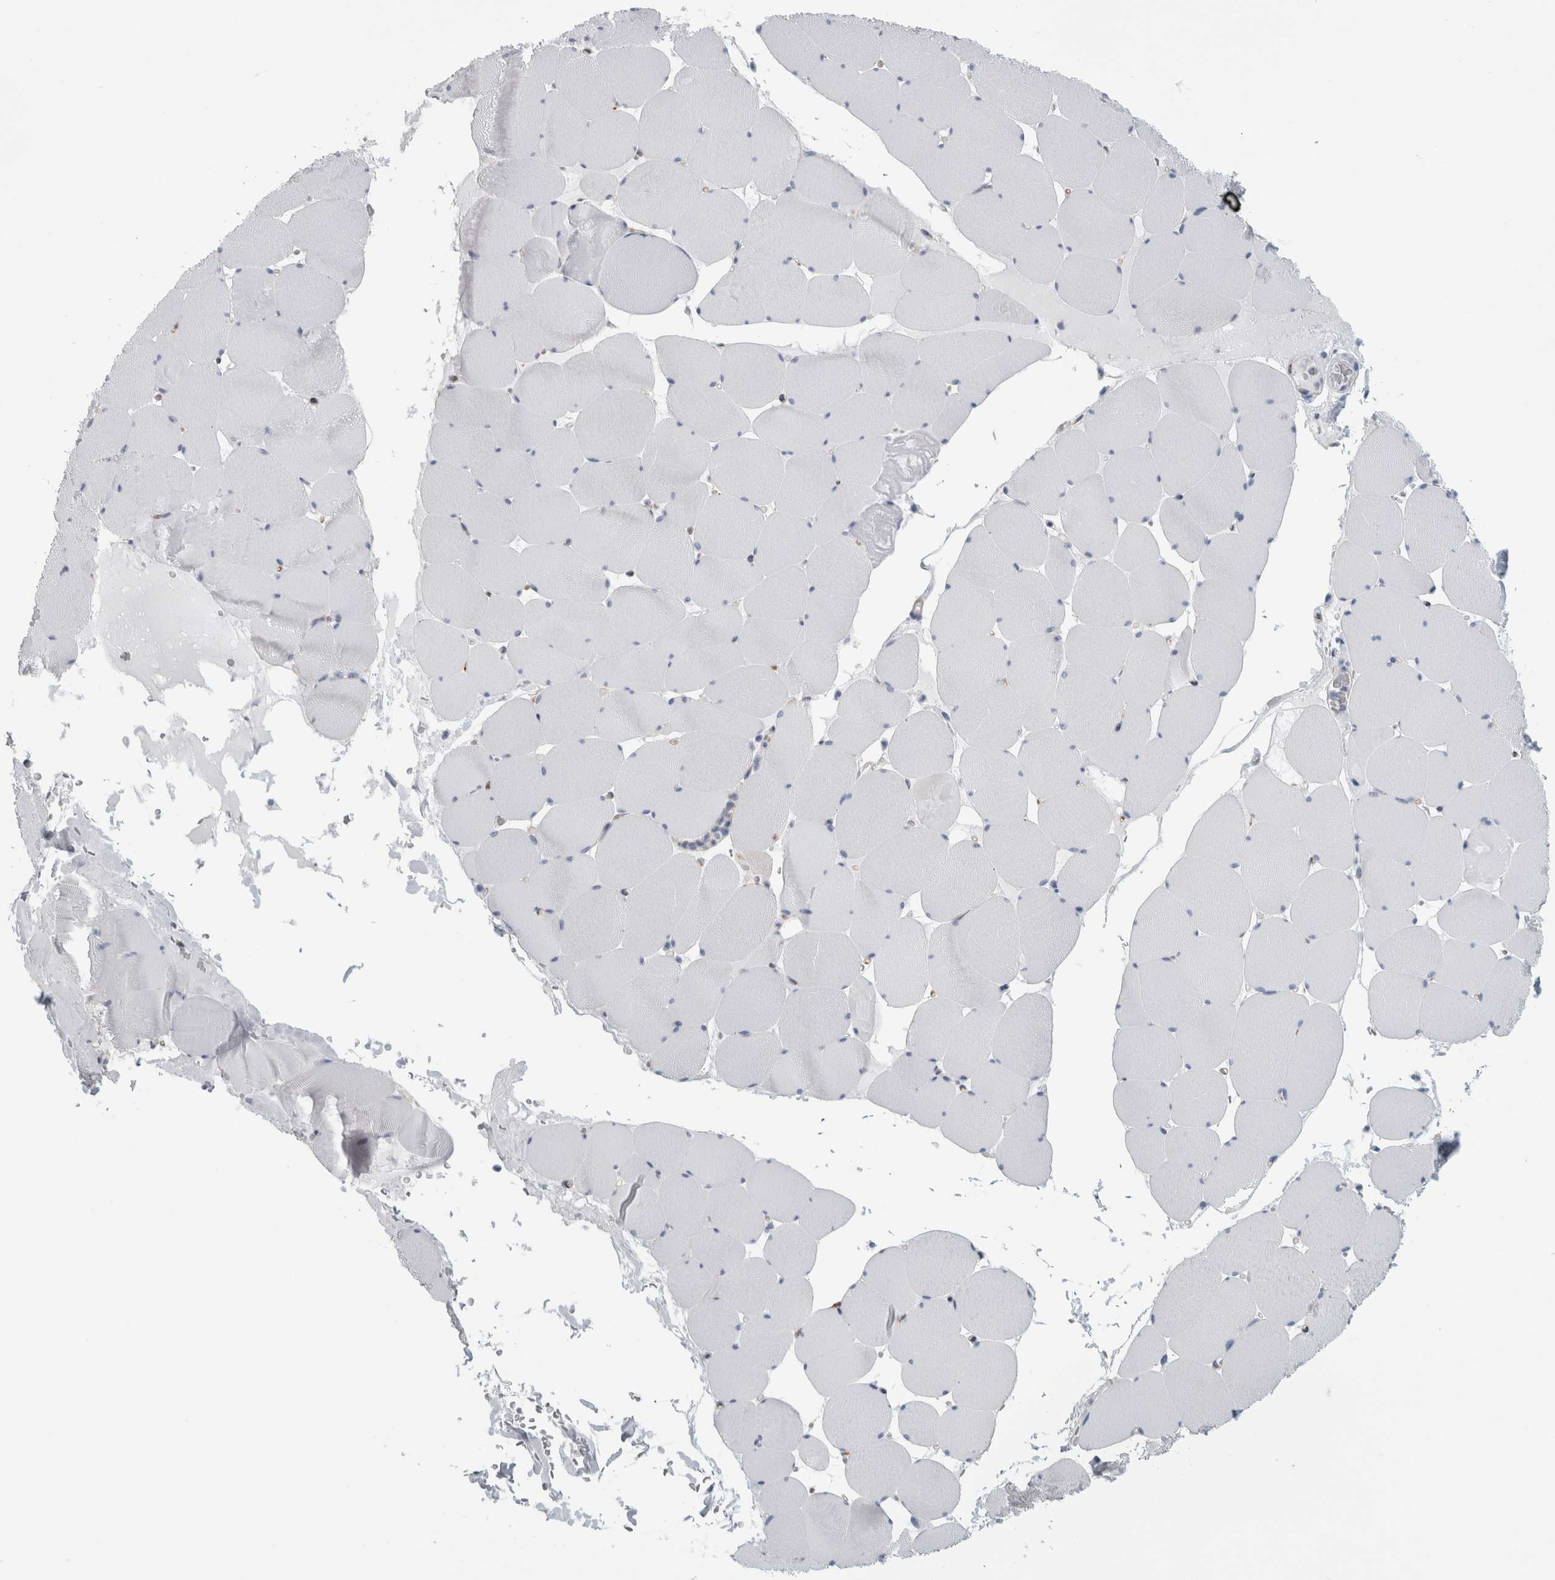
{"staining": {"intensity": "negative", "quantity": "none", "location": "none"}, "tissue": "skeletal muscle", "cell_type": "Myocytes", "image_type": "normal", "snomed": [{"axis": "morphology", "description": "Normal tissue, NOS"}, {"axis": "topography", "description": "Skeletal muscle"}], "caption": "An immunohistochemistry image of unremarkable skeletal muscle is shown. There is no staining in myocytes of skeletal muscle.", "gene": "B3GNT3", "patient": {"sex": "male", "age": 62}}